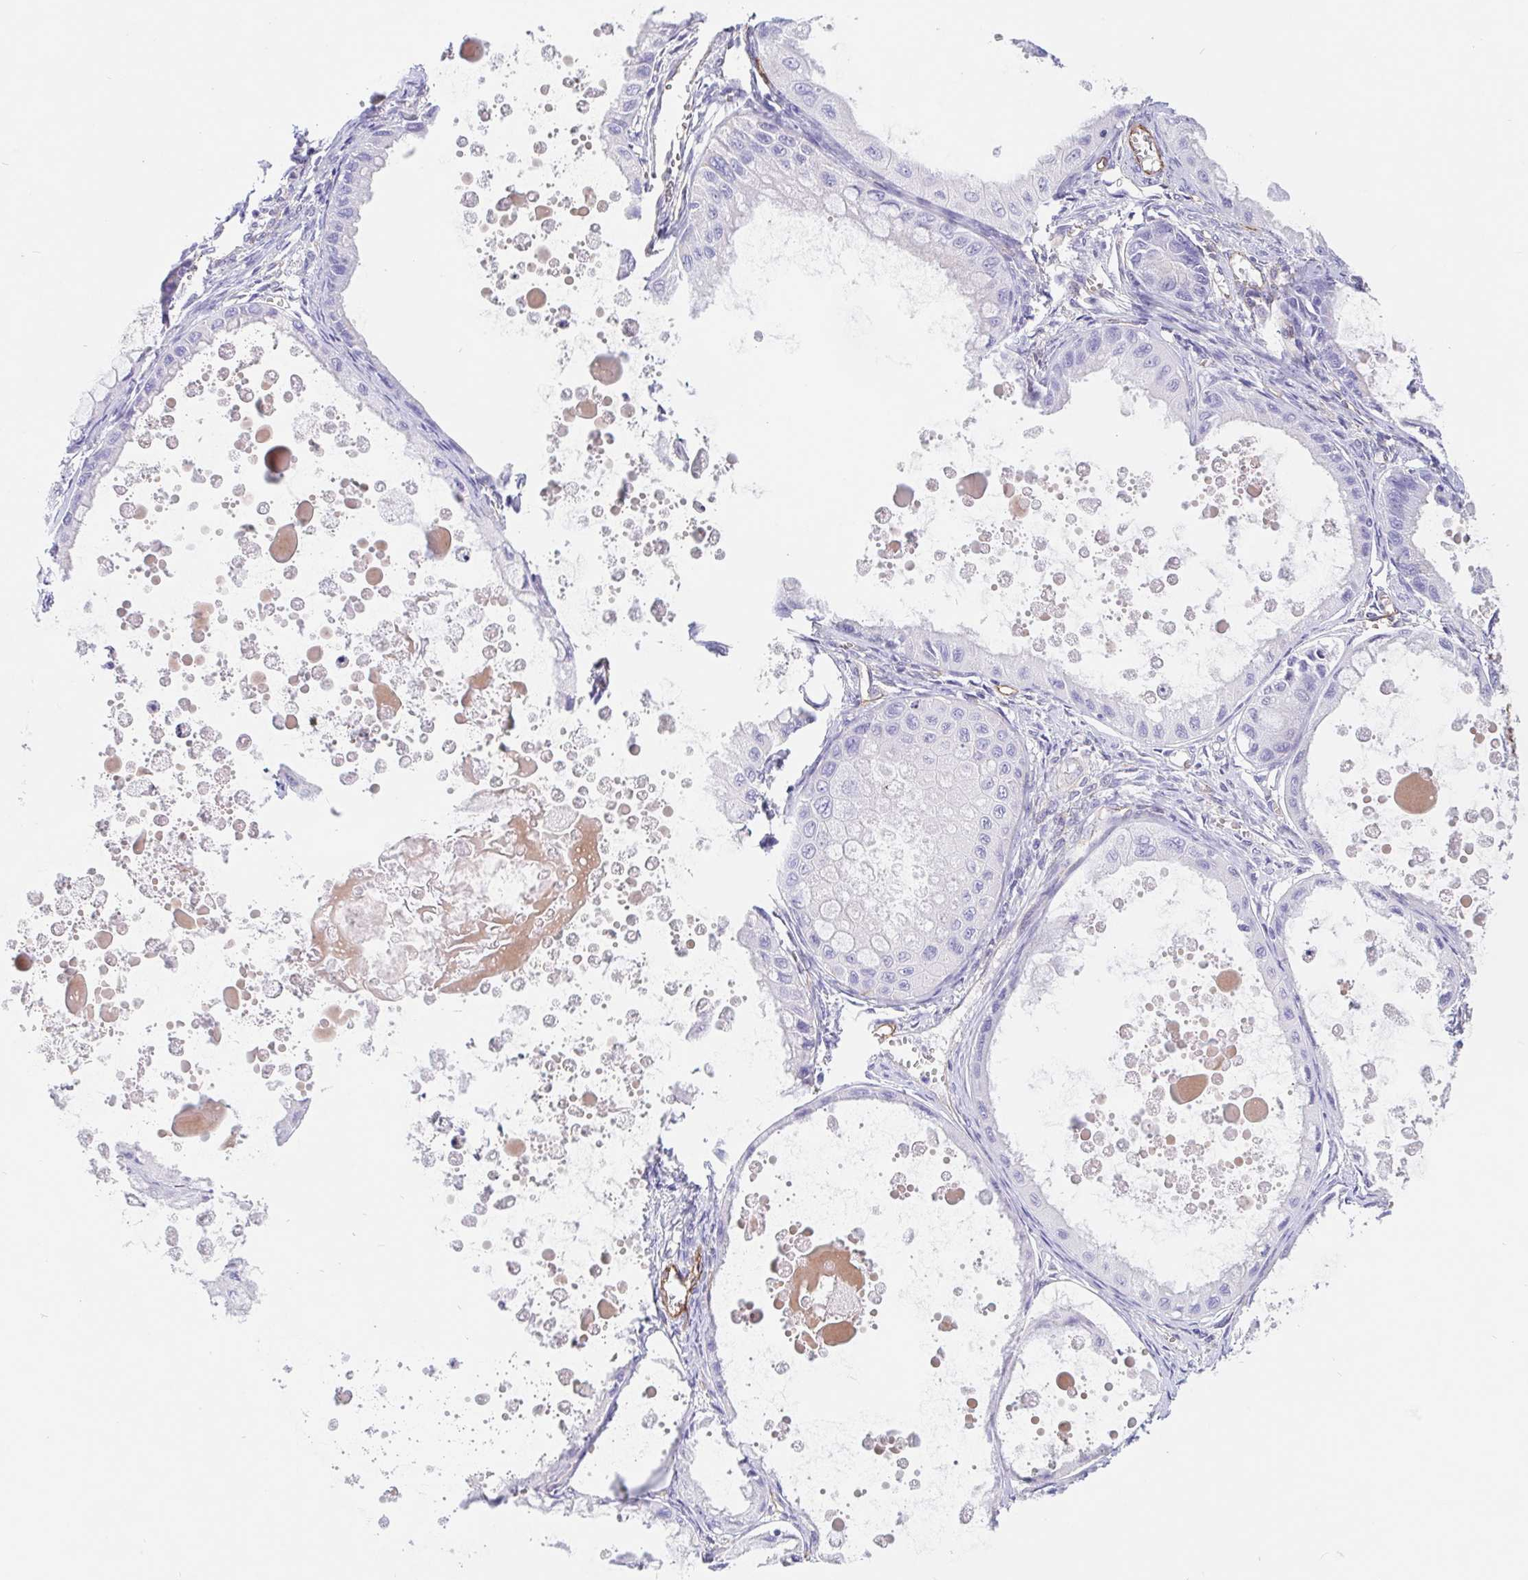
{"staining": {"intensity": "negative", "quantity": "none", "location": "none"}, "tissue": "ovarian cancer", "cell_type": "Tumor cells", "image_type": "cancer", "snomed": [{"axis": "morphology", "description": "Cystadenocarcinoma, mucinous, NOS"}, {"axis": "topography", "description": "Ovary"}], "caption": "The histopathology image shows no significant positivity in tumor cells of ovarian cancer.", "gene": "LIMCH1", "patient": {"sex": "female", "age": 64}}